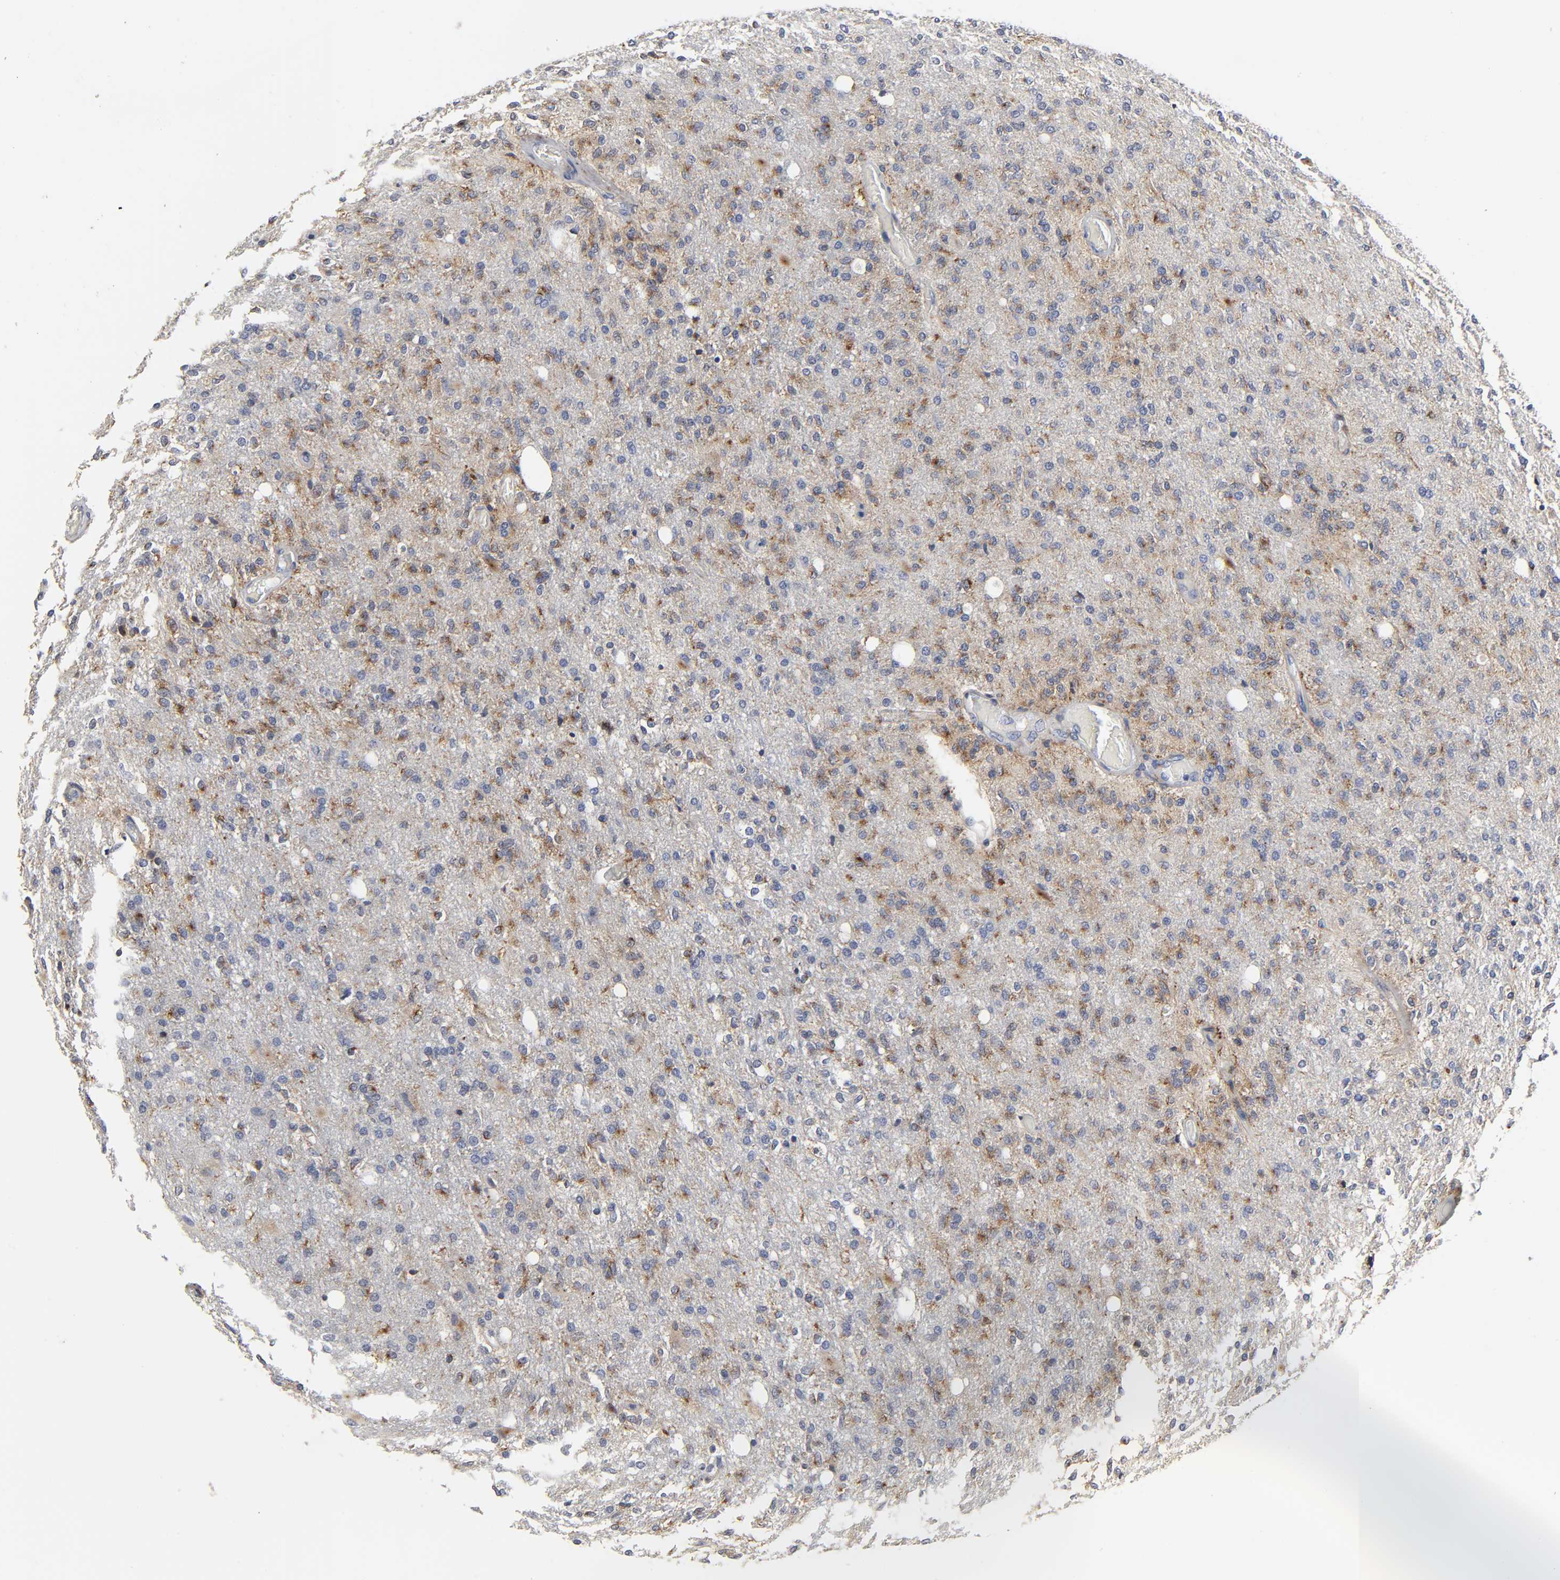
{"staining": {"intensity": "moderate", "quantity": "25%-75%", "location": "cytoplasmic/membranous"}, "tissue": "glioma", "cell_type": "Tumor cells", "image_type": "cancer", "snomed": [{"axis": "morphology", "description": "Normal tissue, NOS"}, {"axis": "morphology", "description": "Glioma, malignant, High grade"}, {"axis": "topography", "description": "Cerebral cortex"}], "caption": "High-grade glioma (malignant) stained with a brown dye exhibits moderate cytoplasmic/membranous positive expression in approximately 25%-75% of tumor cells.", "gene": "LRP1", "patient": {"sex": "male", "age": 77}}